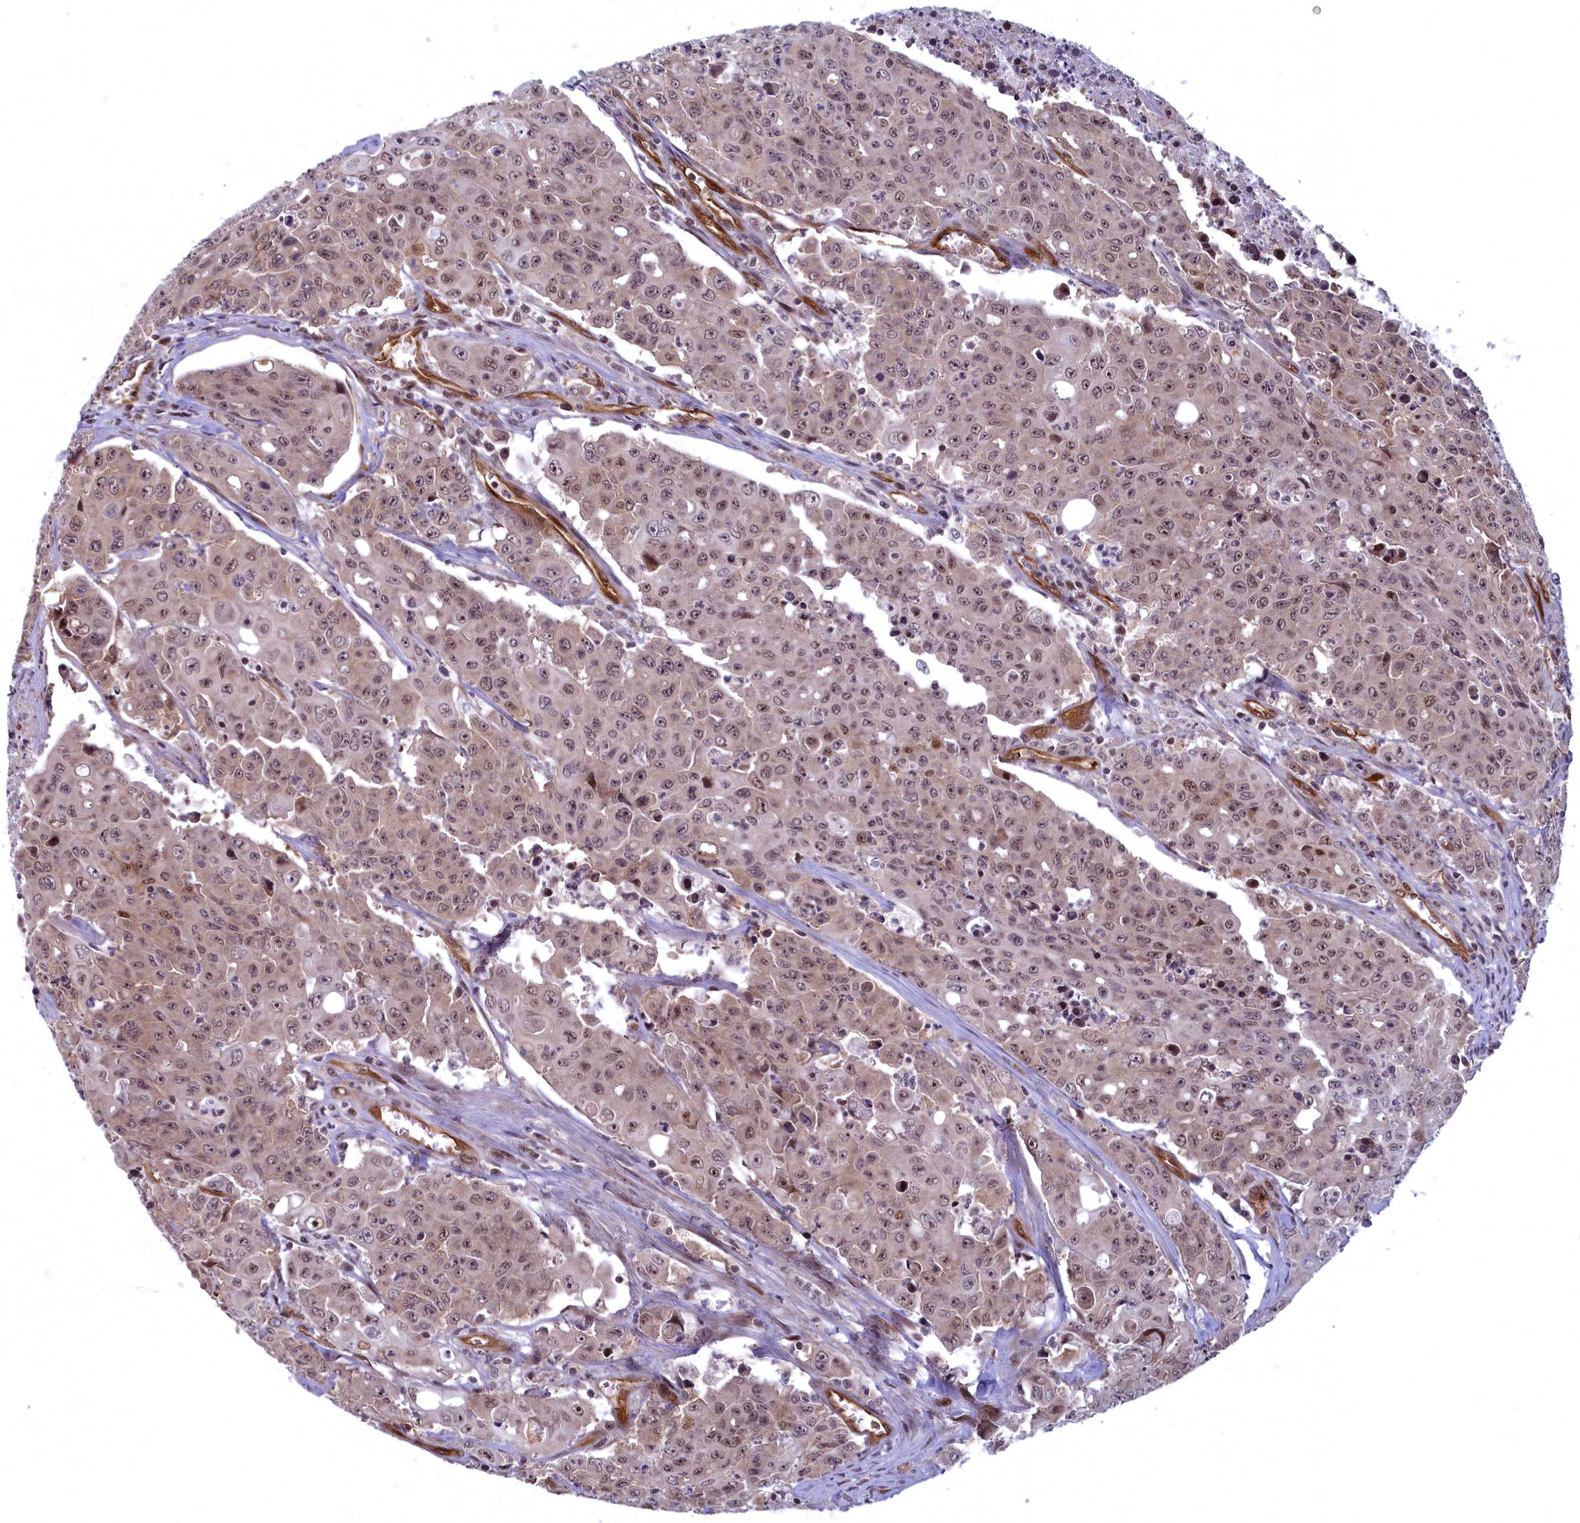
{"staining": {"intensity": "moderate", "quantity": ">75%", "location": "nuclear"}, "tissue": "colorectal cancer", "cell_type": "Tumor cells", "image_type": "cancer", "snomed": [{"axis": "morphology", "description": "Adenocarcinoma, NOS"}, {"axis": "topography", "description": "Colon"}], "caption": "This is an image of immunohistochemistry staining of adenocarcinoma (colorectal), which shows moderate staining in the nuclear of tumor cells.", "gene": "SNRK", "patient": {"sex": "male", "age": 51}}